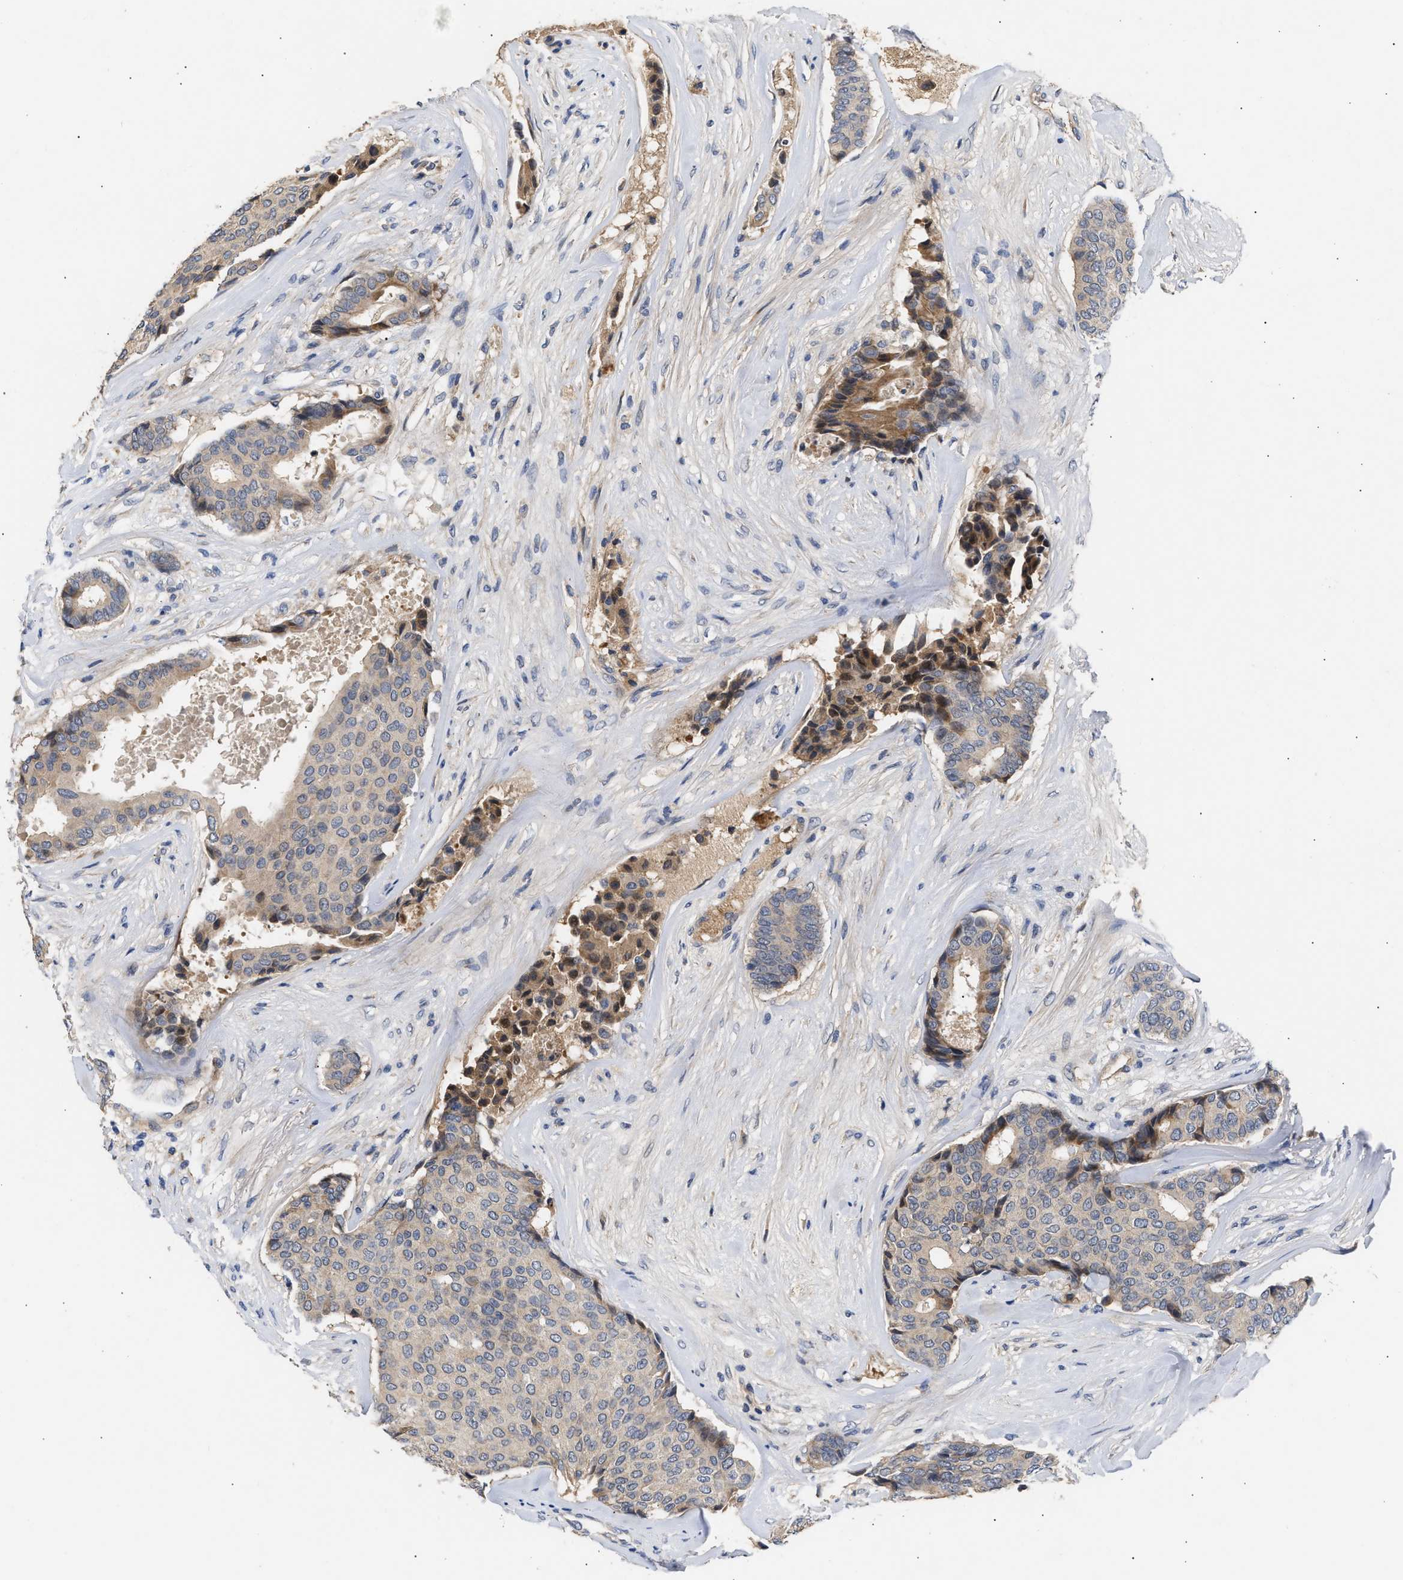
{"staining": {"intensity": "weak", "quantity": "<25%", "location": "cytoplasmic/membranous"}, "tissue": "breast cancer", "cell_type": "Tumor cells", "image_type": "cancer", "snomed": [{"axis": "morphology", "description": "Duct carcinoma"}, {"axis": "topography", "description": "Breast"}], "caption": "High magnification brightfield microscopy of intraductal carcinoma (breast) stained with DAB (3,3'-diaminobenzidine) (brown) and counterstained with hematoxylin (blue): tumor cells show no significant staining.", "gene": "KASH5", "patient": {"sex": "female", "age": 75}}